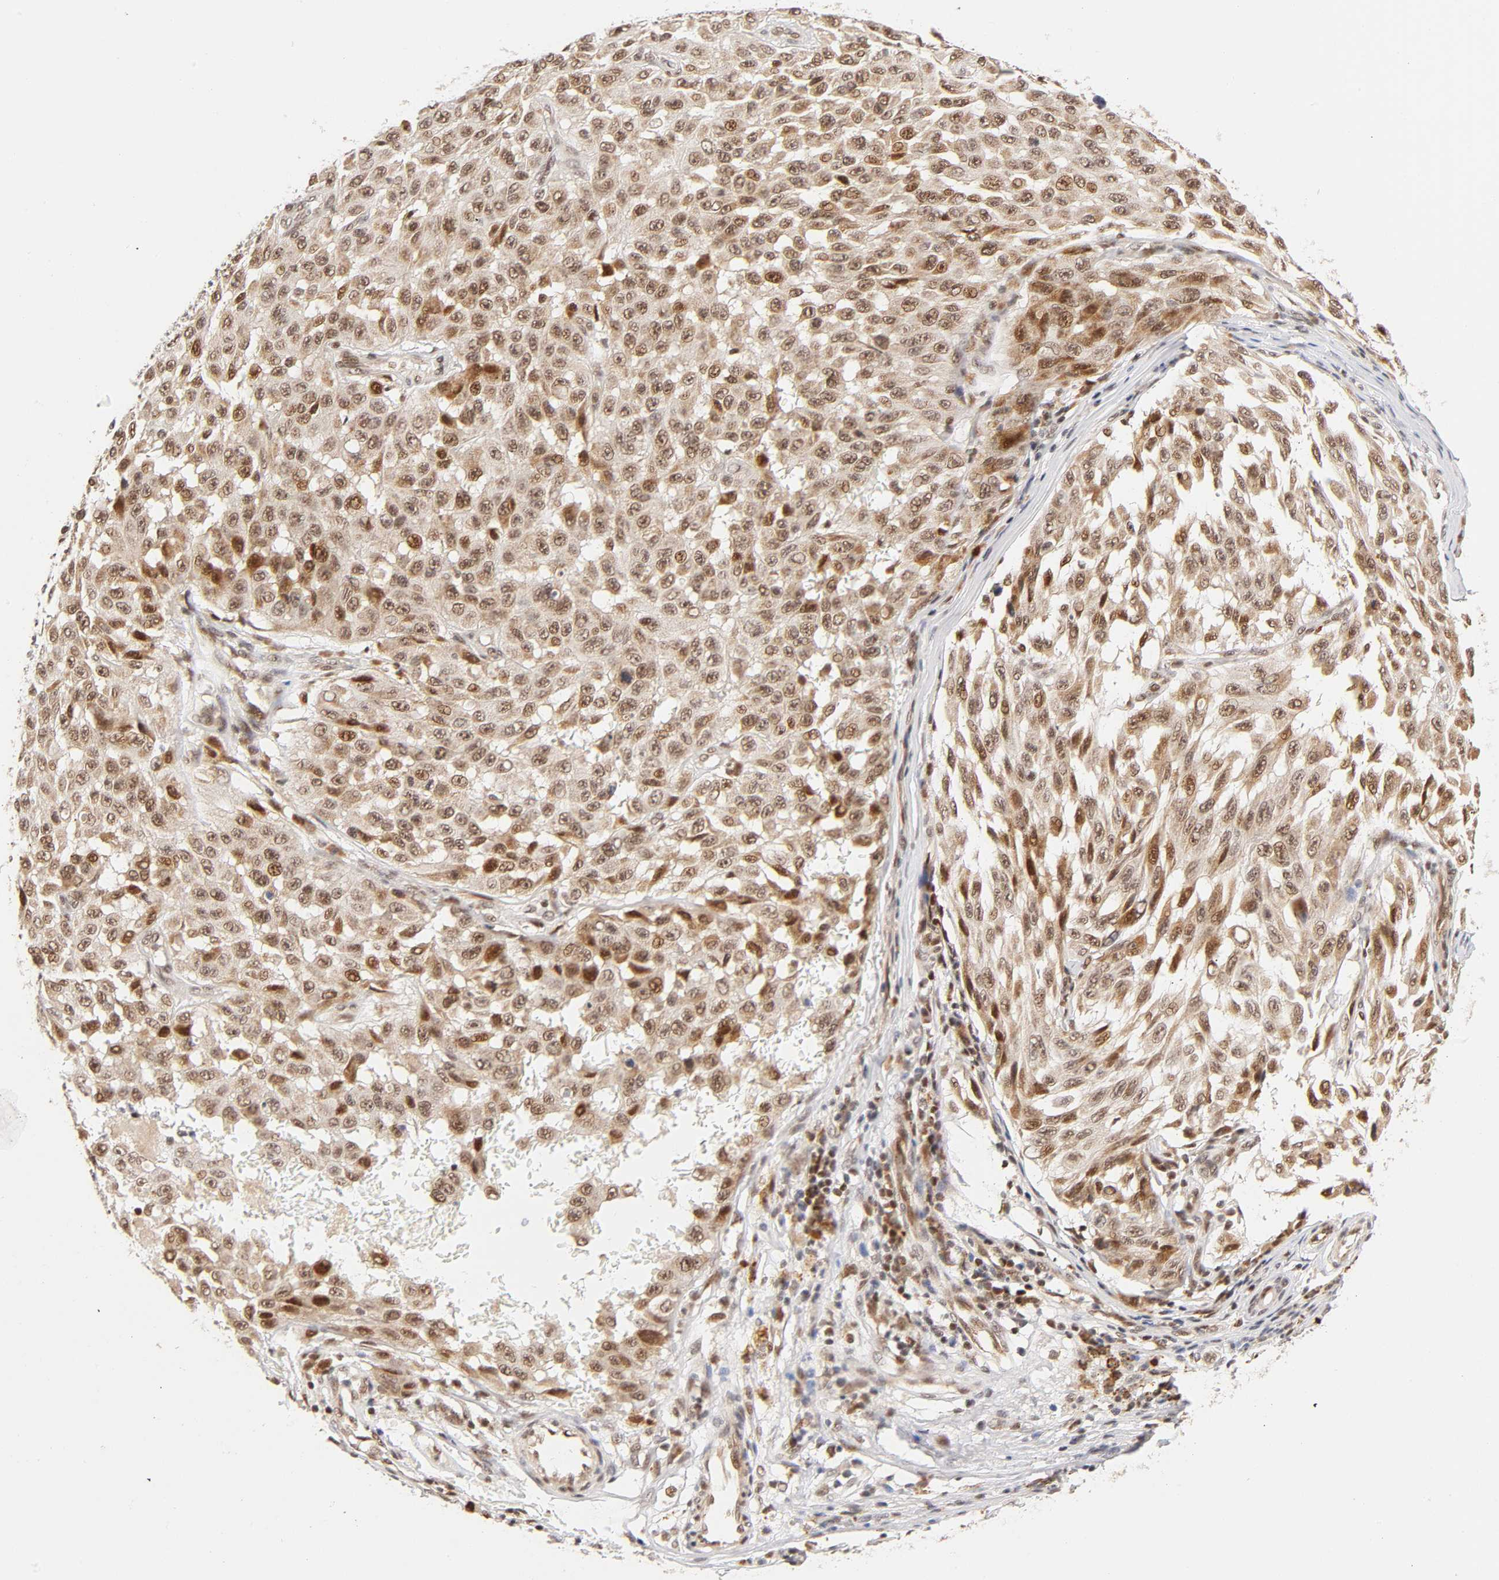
{"staining": {"intensity": "strong", "quantity": ">75%", "location": "cytoplasmic/membranous,nuclear"}, "tissue": "melanoma", "cell_type": "Tumor cells", "image_type": "cancer", "snomed": [{"axis": "morphology", "description": "Malignant melanoma, NOS"}, {"axis": "topography", "description": "Skin"}], "caption": "DAB (3,3'-diaminobenzidine) immunohistochemical staining of melanoma demonstrates strong cytoplasmic/membranous and nuclear protein expression in about >75% of tumor cells.", "gene": "TAF10", "patient": {"sex": "male", "age": 30}}